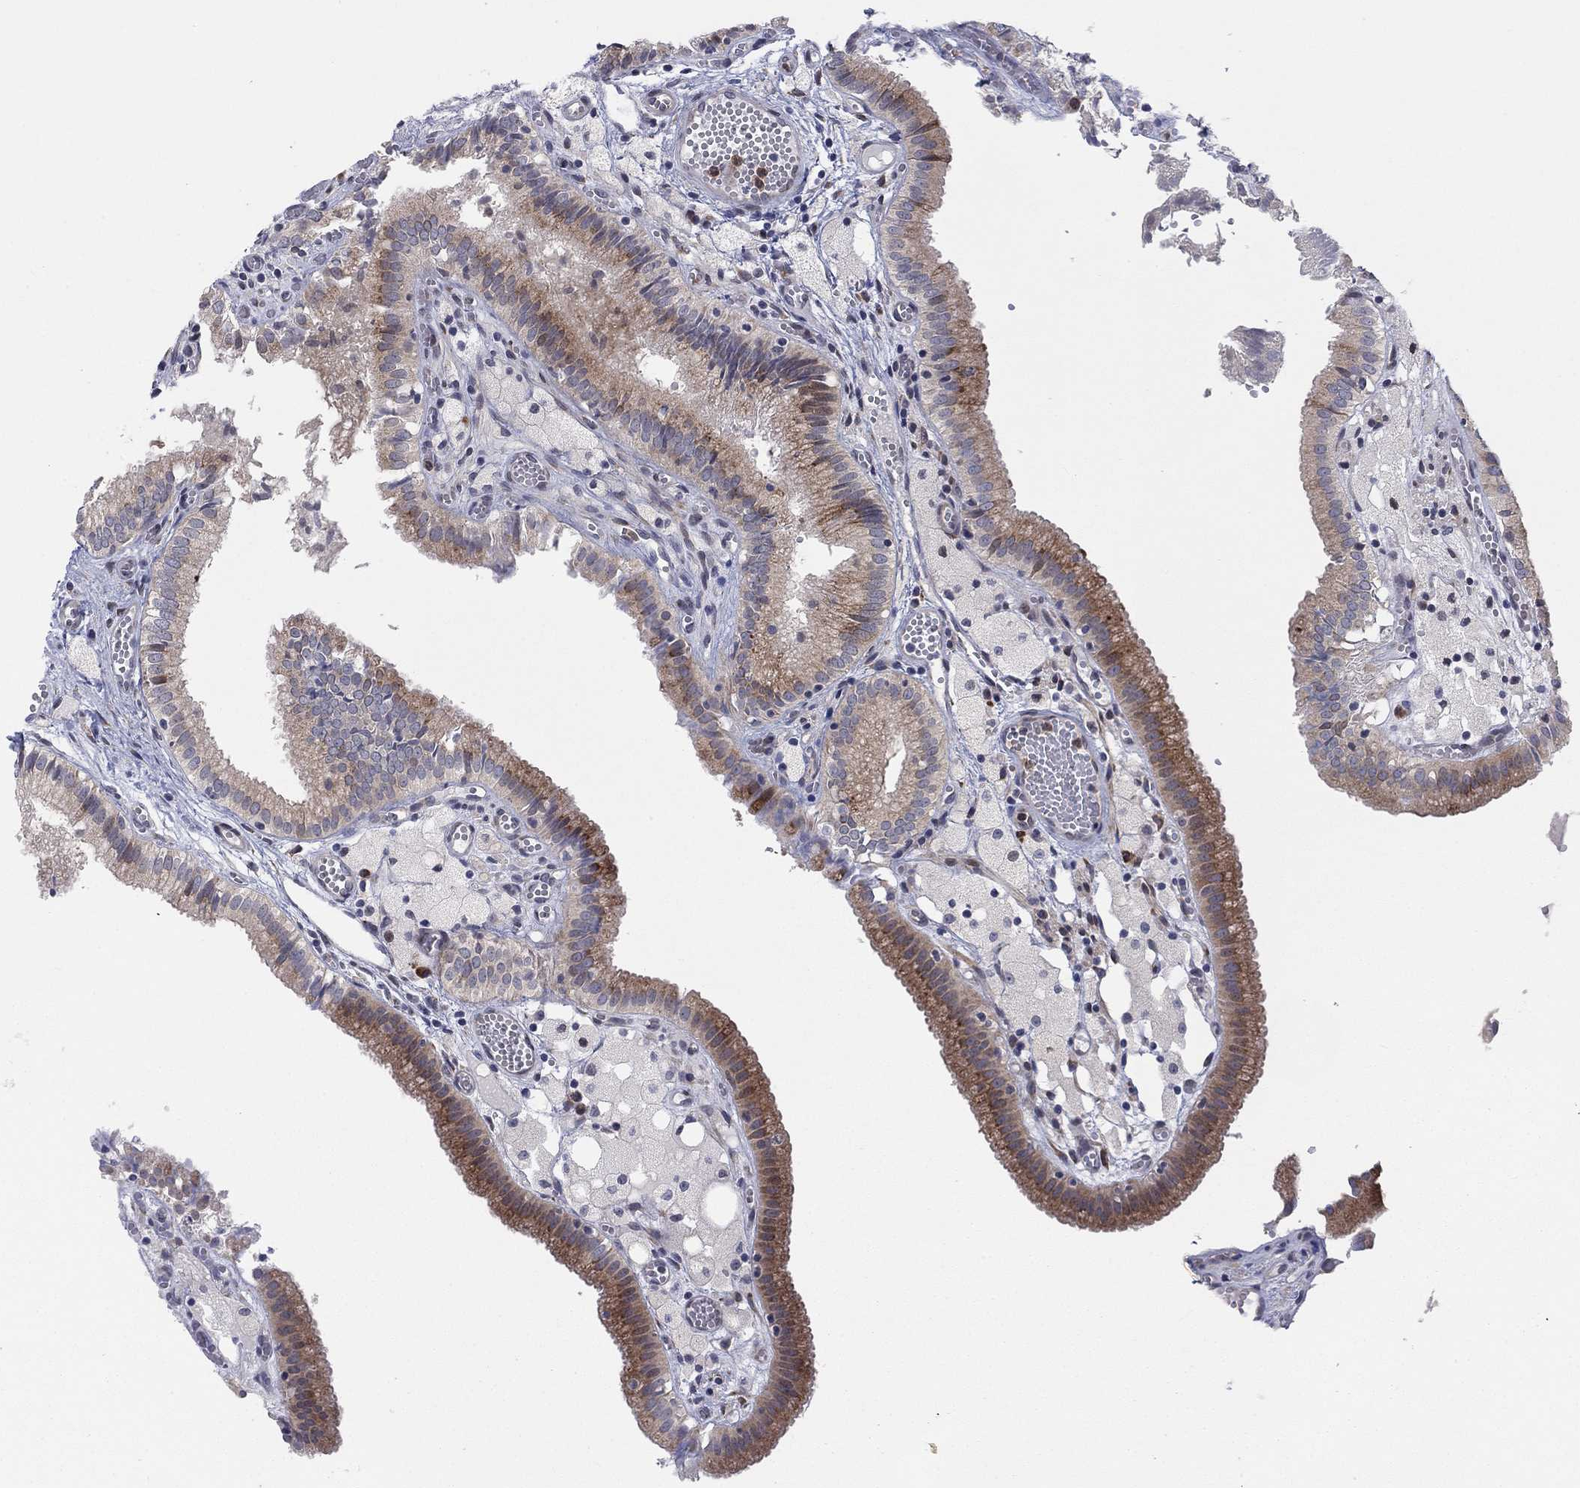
{"staining": {"intensity": "moderate", "quantity": "25%-75%", "location": "cytoplasmic/membranous"}, "tissue": "gallbladder", "cell_type": "Glandular cells", "image_type": "normal", "snomed": [{"axis": "morphology", "description": "Normal tissue, NOS"}, {"axis": "topography", "description": "Gallbladder"}], "caption": "Immunohistochemical staining of normal human gallbladder demonstrates medium levels of moderate cytoplasmic/membranous staining in about 25%-75% of glandular cells.", "gene": "TTC21B", "patient": {"sex": "female", "age": 24}}